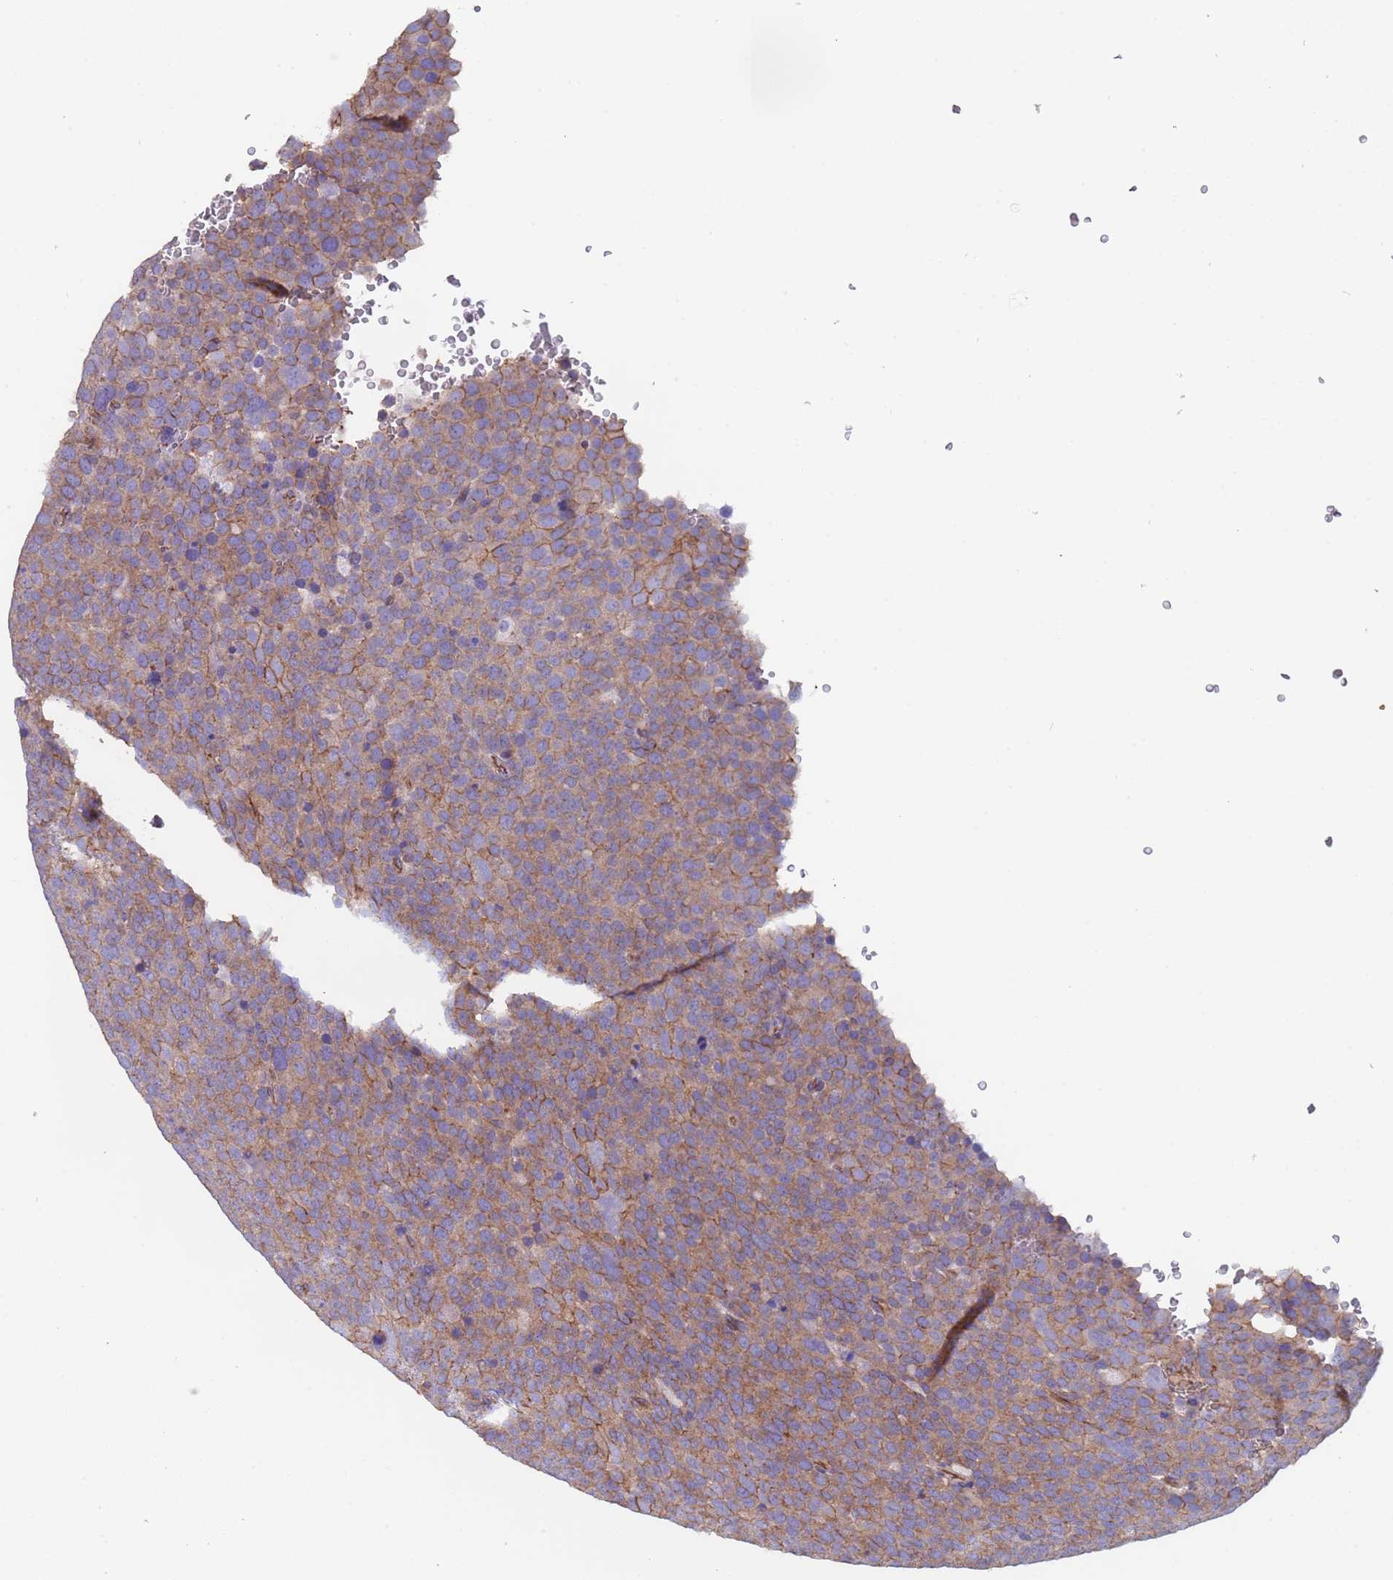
{"staining": {"intensity": "moderate", "quantity": ">75%", "location": "cytoplasmic/membranous"}, "tissue": "testis cancer", "cell_type": "Tumor cells", "image_type": "cancer", "snomed": [{"axis": "morphology", "description": "Seminoma, NOS"}, {"axis": "topography", "description": "Testis"}], "caption": "This image demonstrates immunohistochemistry (IHC) staining of testis cancer, with medium moderate cytoplasmic/membranous staining in approximately >75% of tumor cells.", "gene": "ZNF248", "patient": {"sex": "male", "age": 71}}